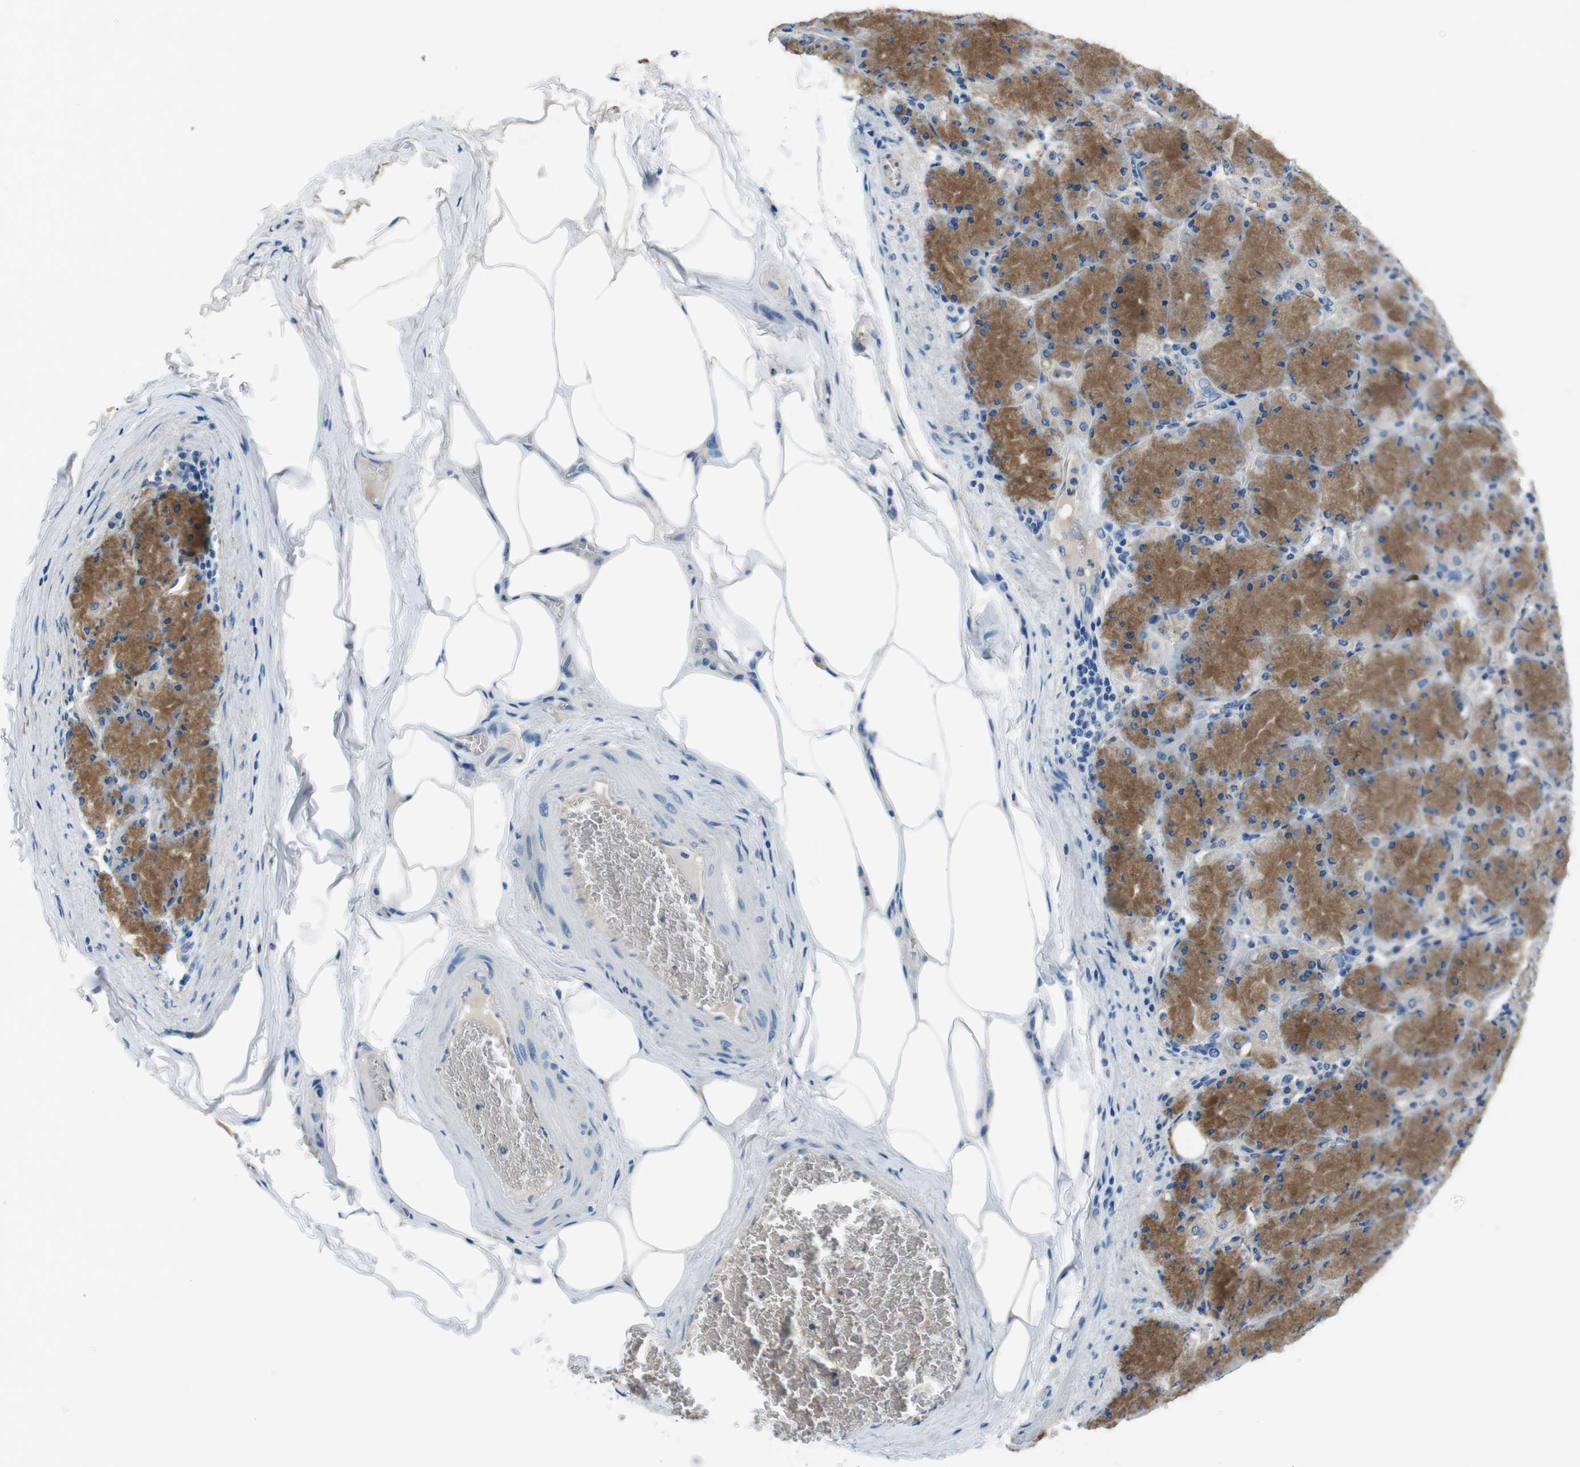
{"staining": {"intensity": "moderate", "quantity": "<25%", "location": "cytoplasmic/membranous"}, "tissue": "stomach", "cell_type": "Glandular cells", "image_type": "normal", "snomed": [{"axis": "morphology", "description": "Normal tissue, NOS"}, {"axis": "topography", "description": "Stomach, upper"}], "caption": "Brown immunohistochemical staining in unremarkable stomach exhibits moderate cytoplasmic/membranous expression in approximately <25% of glandular cells. Nuclei are stained in blue.", "gene": "CASQ1", "patient": {"sex": "female", "age": 56}}